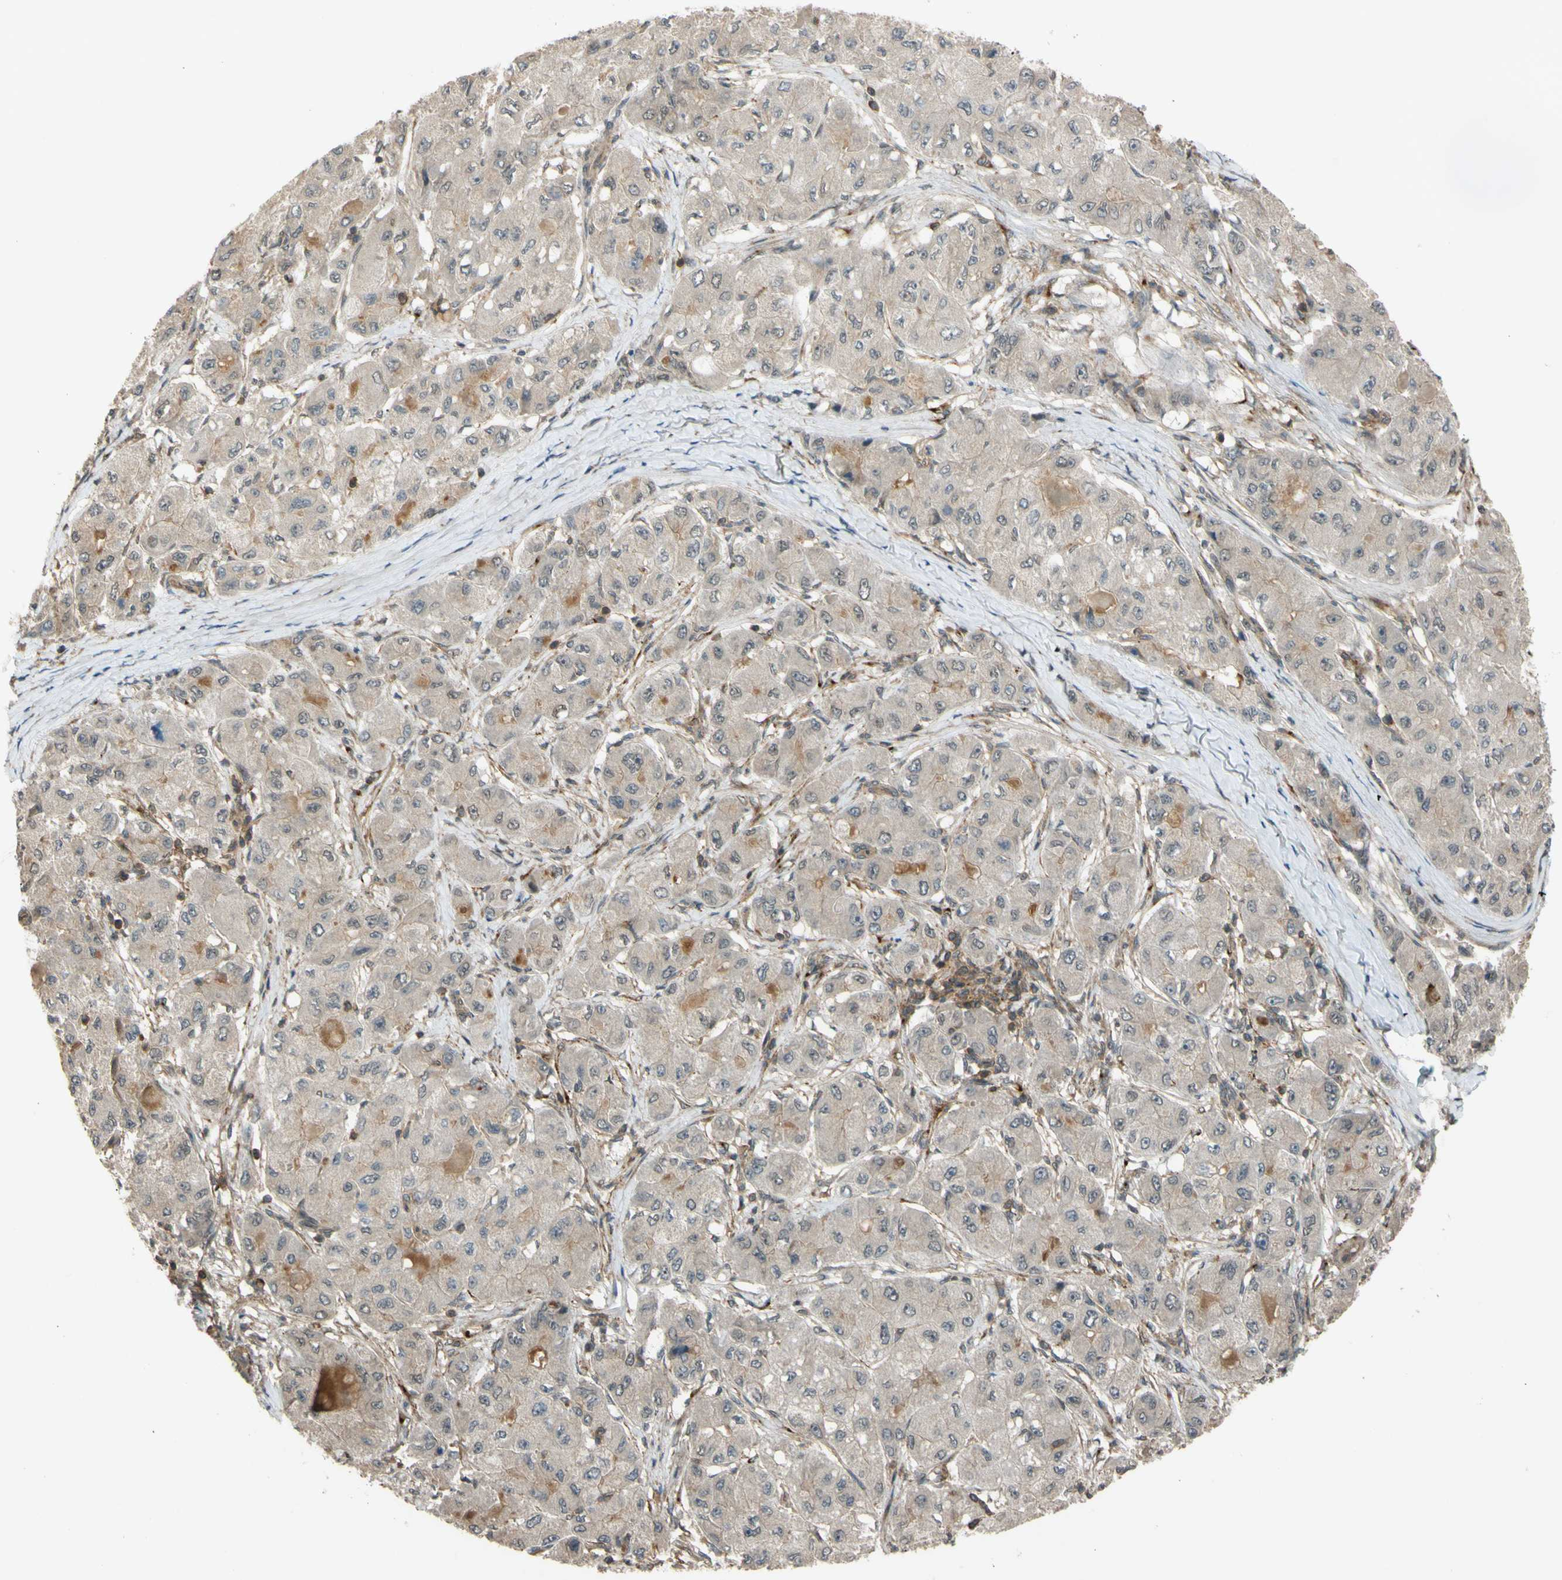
{"staining": {"intensity": "weak", "quantity": "<25%", "location": "nuclear"}, "tissue": "liver cancer", "cell_type": "Tumor cells", "image_type": "cancer", "snomed": [{"axis": "morphology", "description": "Carcinoma, Hepatocellular, NOS"}, {"axis": "topography", "description": "Liver"}], "caption": "This is an IHC histopathology image of hepatocellular carcinoma (liver). There is no positivity in tumor cells.", "gene": "FLII", "patient": {"sex": "male", "age": 80}}